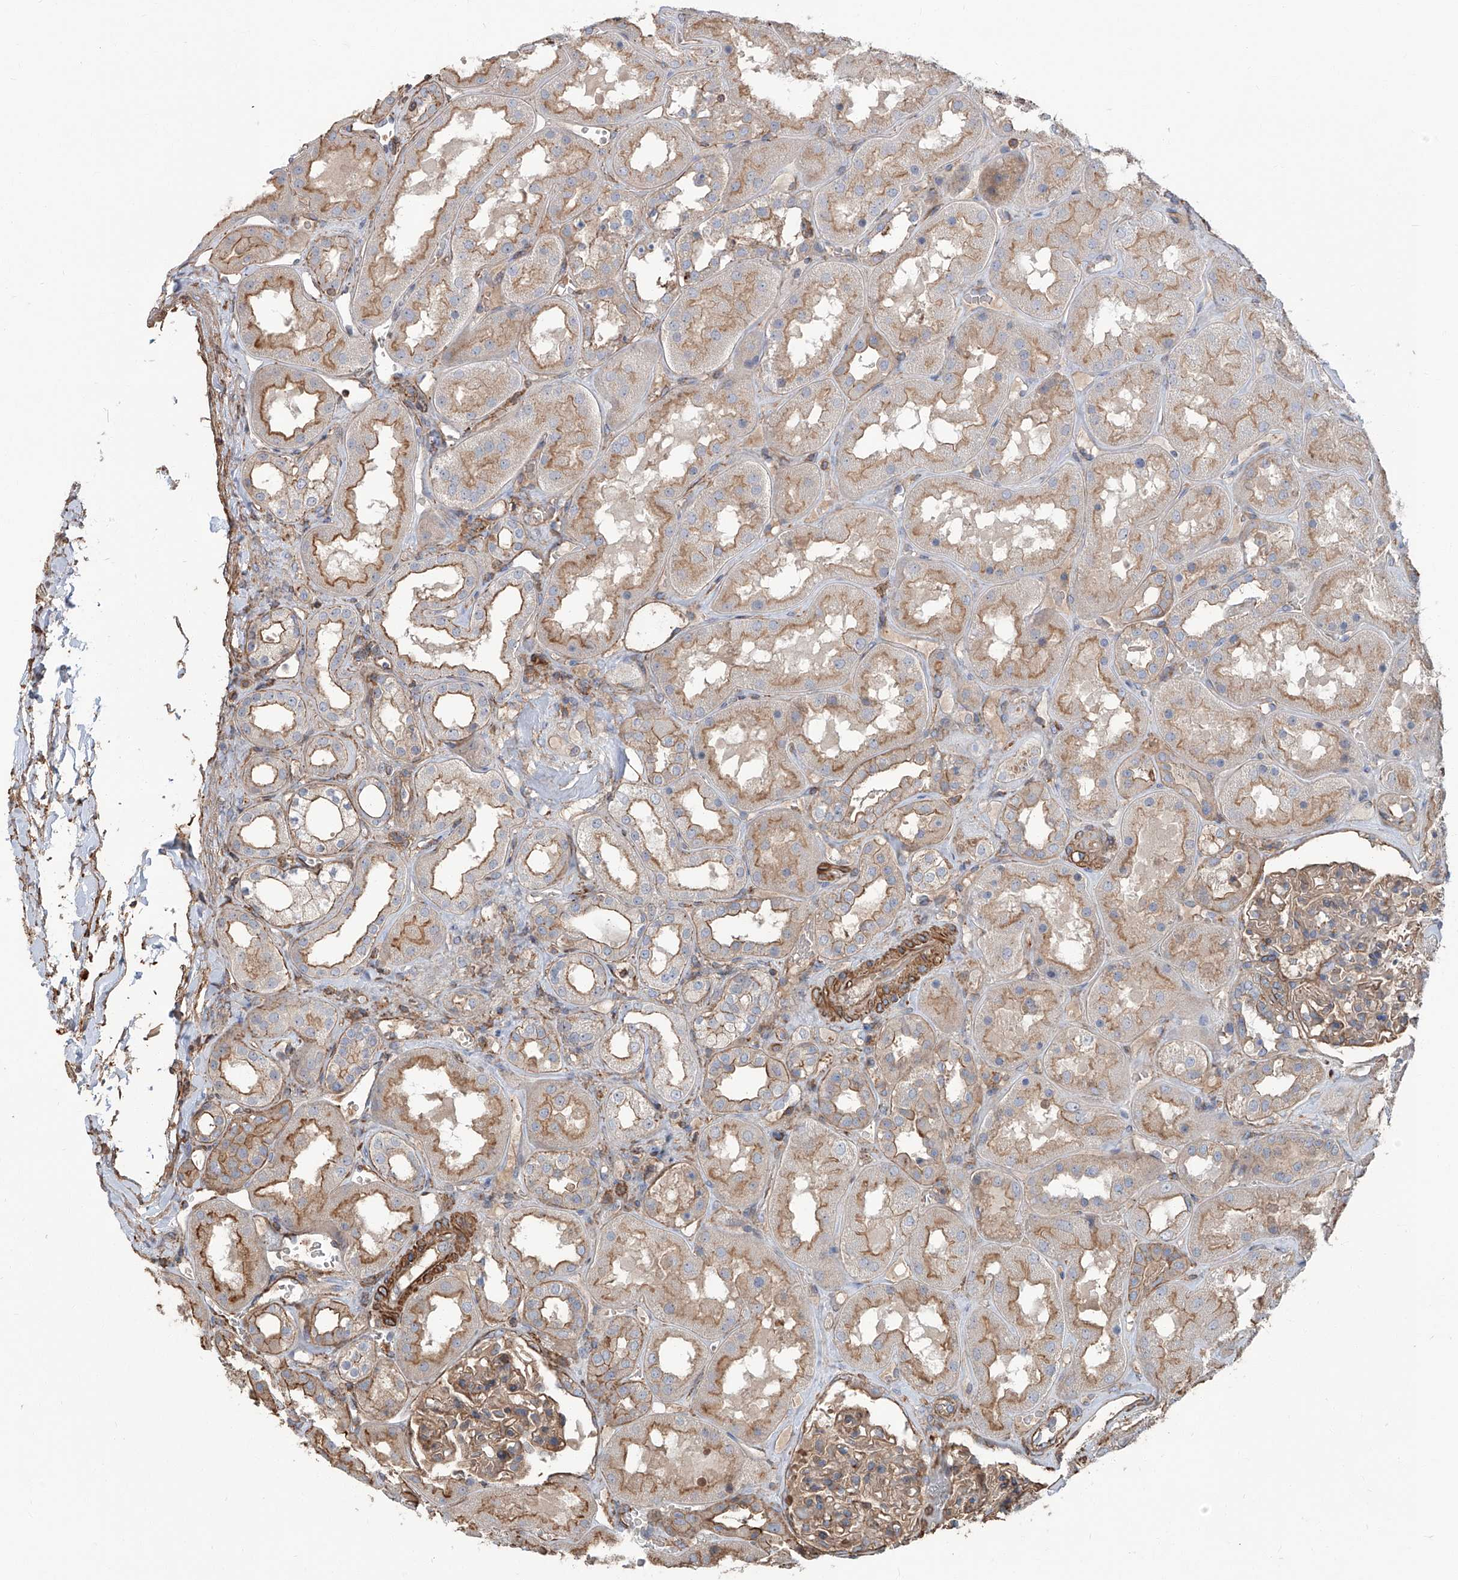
{"staining": {"intensity": "weak", "quantity": "25%-75%", "location": "cytoplasmic/membranous"}, "tissue": "kidney", "cell_type": "Cells in glomeruli", "image_type": "normal", "snomed": [{"axis": "morphology", "description": "Normal tissue, NOS"}, {"axis": "topography", "description": "Kidney"}], "caption": "Immunohistochemical staining of normal human kidney exhibits low levels of weak cytoplasmic/membranous positivity in about 25%-75% of cells in glomeruli.", "gene": "PIEZO2", "patient": {"sex": "male", "age": 70}}